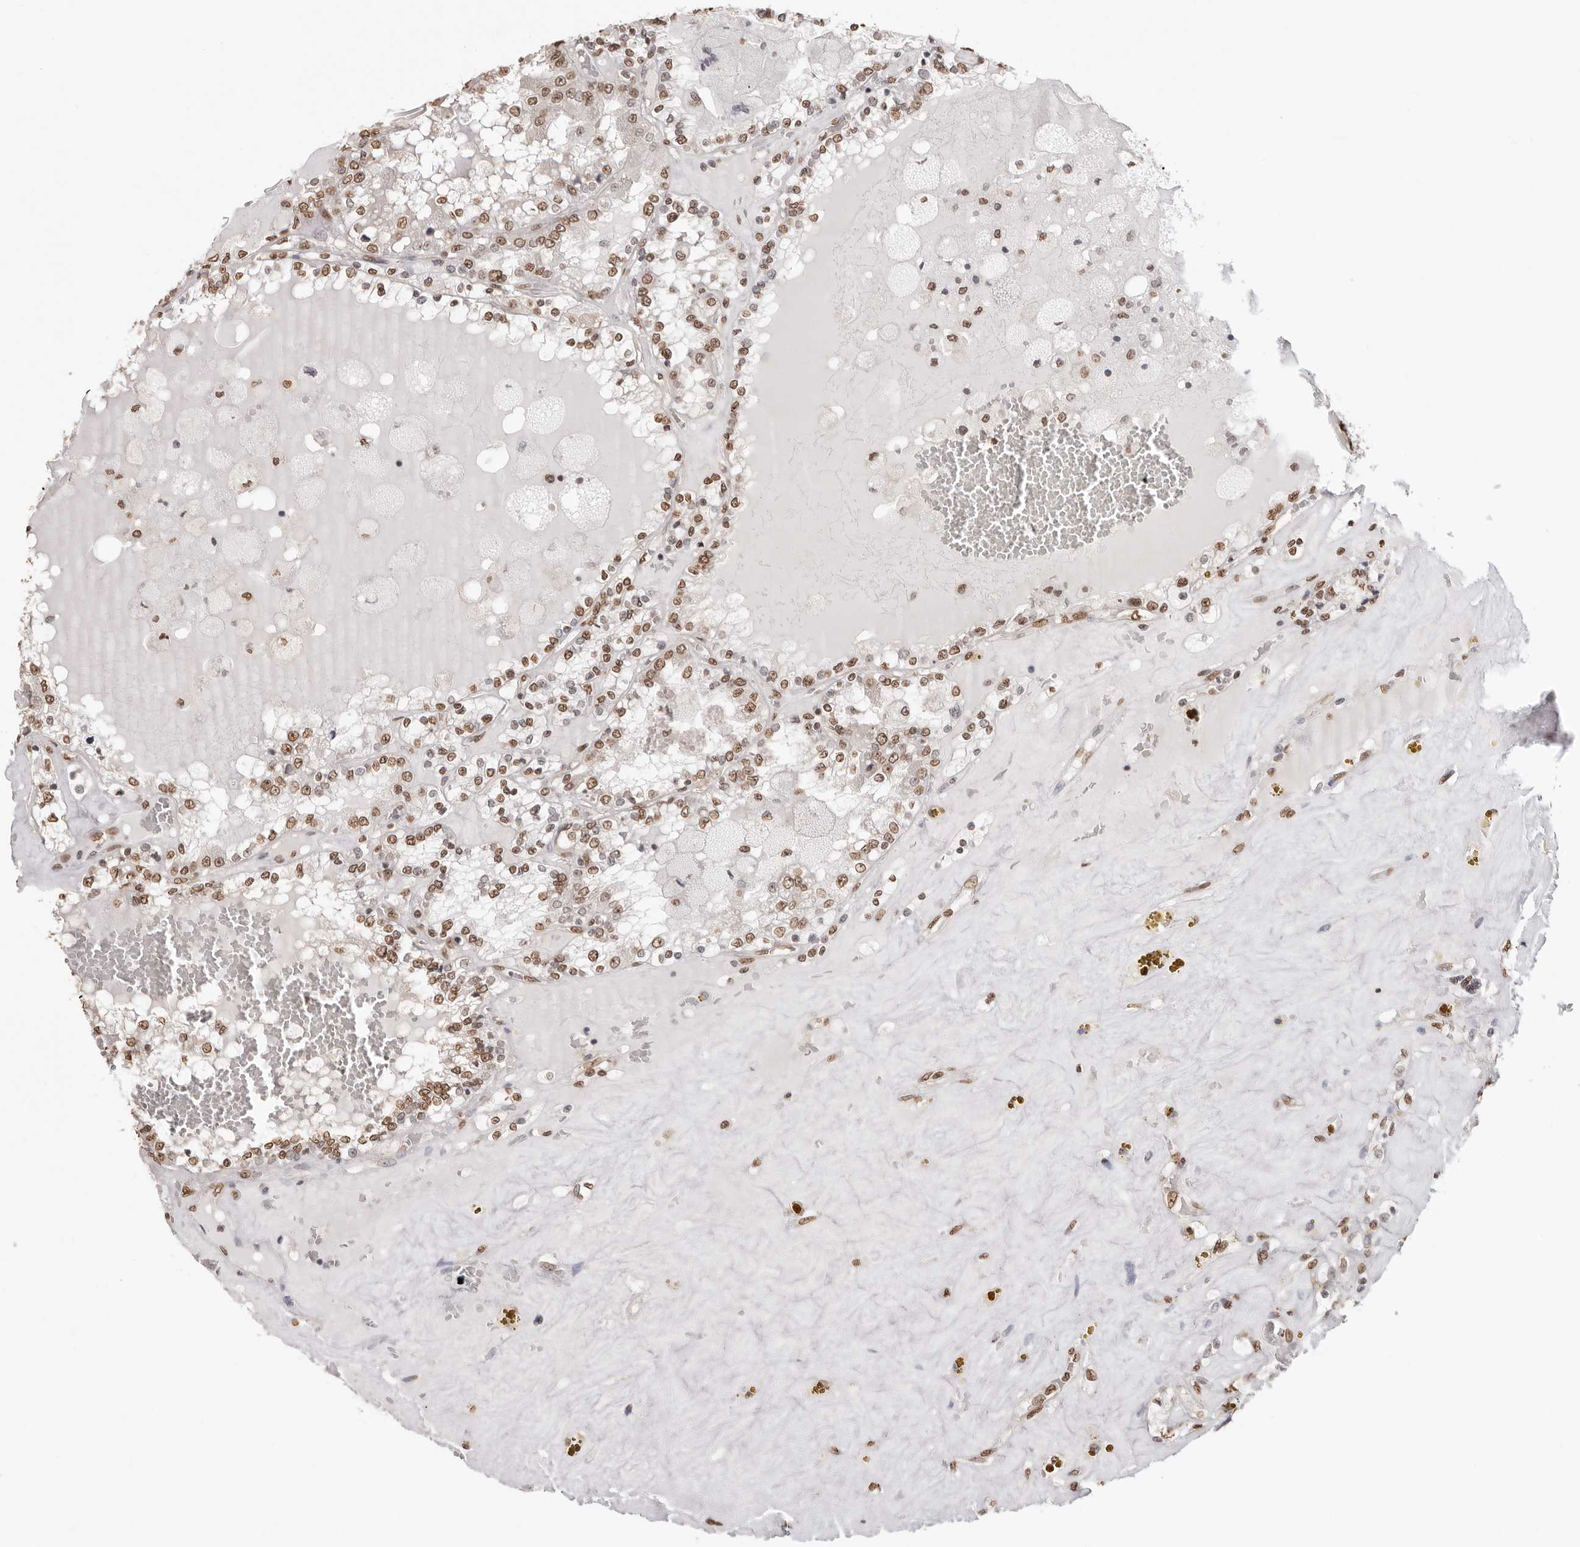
{"staining": {"intensity": "moderate", "quantity": ">75%", "location": "nuclear"}, "tissue": "renal cancer", "cell_type": "Tumor cells", "image_type": "cancer", "snomed": [{"axis": "morphology", "description": "Adenocarcinoma, NOS"}, {"axis": "topography", "description": "Kidney"}], "caption": "Protein staining of renal adenocarcinoma tissue exhibits moderate nuclear staining in approximately >75% of tumor cells. The staining is performed using DAB brown chromogen to label protein expression. The nuclei are counter-stained blue using hematoxylin.", "gene": "OLIG3", "patient": {"sex": "female", "age": 56}}